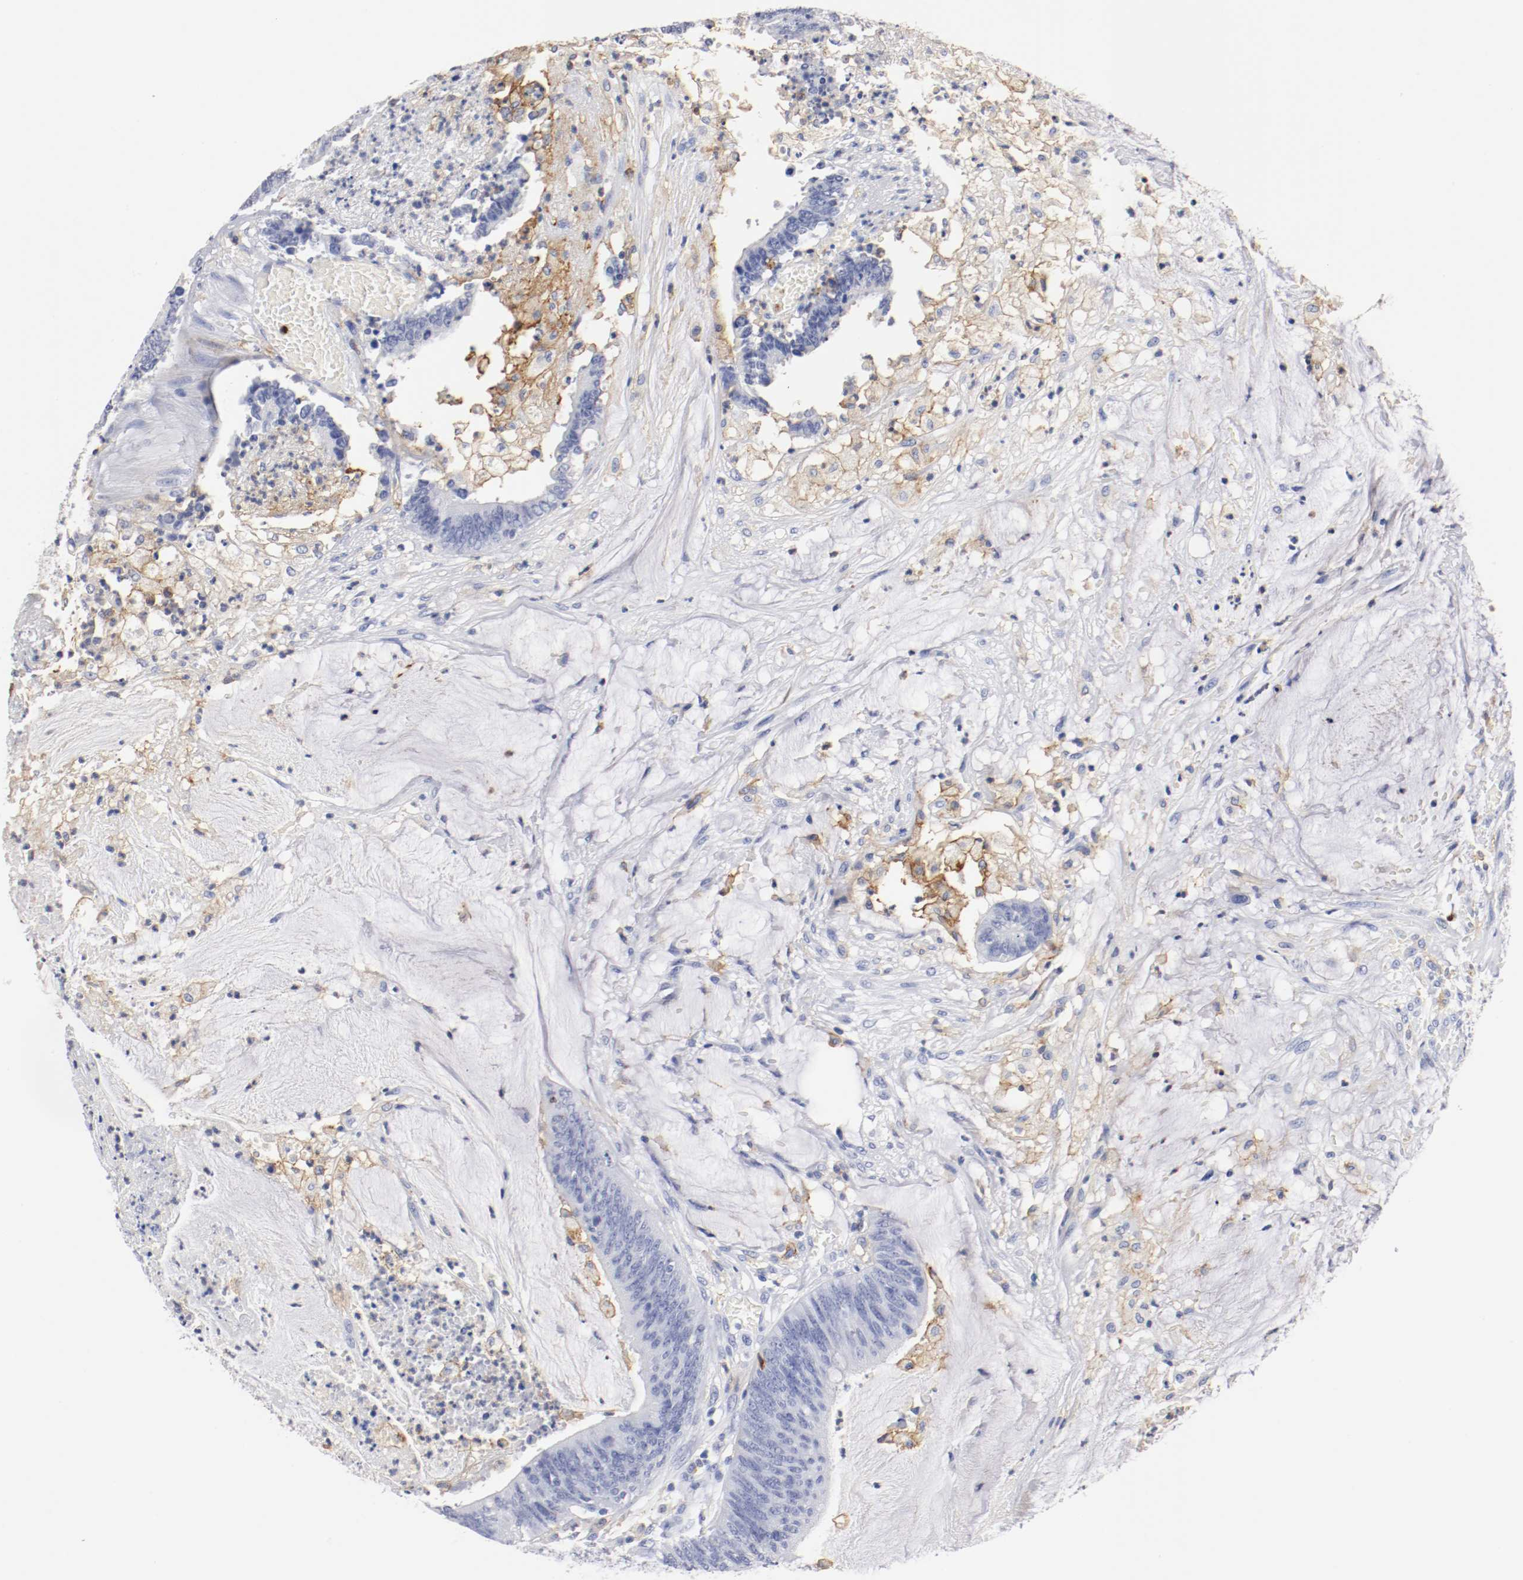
{"staining": {"intensity": "negative", "quantity": "none", "location": "none"}, "tissue": "colorectal cancer", "cell_type": "Tumor cells", "image_type": "cancer", "snomed": [{"axis": "morphology", "description": "Adenocarcinoma, NOS"}, {"axis": "topography", "description": "Rectum"}], "caption": "Human colorectal adenocarcinoma stained for a protein using immunohistochemistry reveals no expression in tumor cells.", "gene": "ITGAX", "patient": {"sex": "female", "age": 66}}